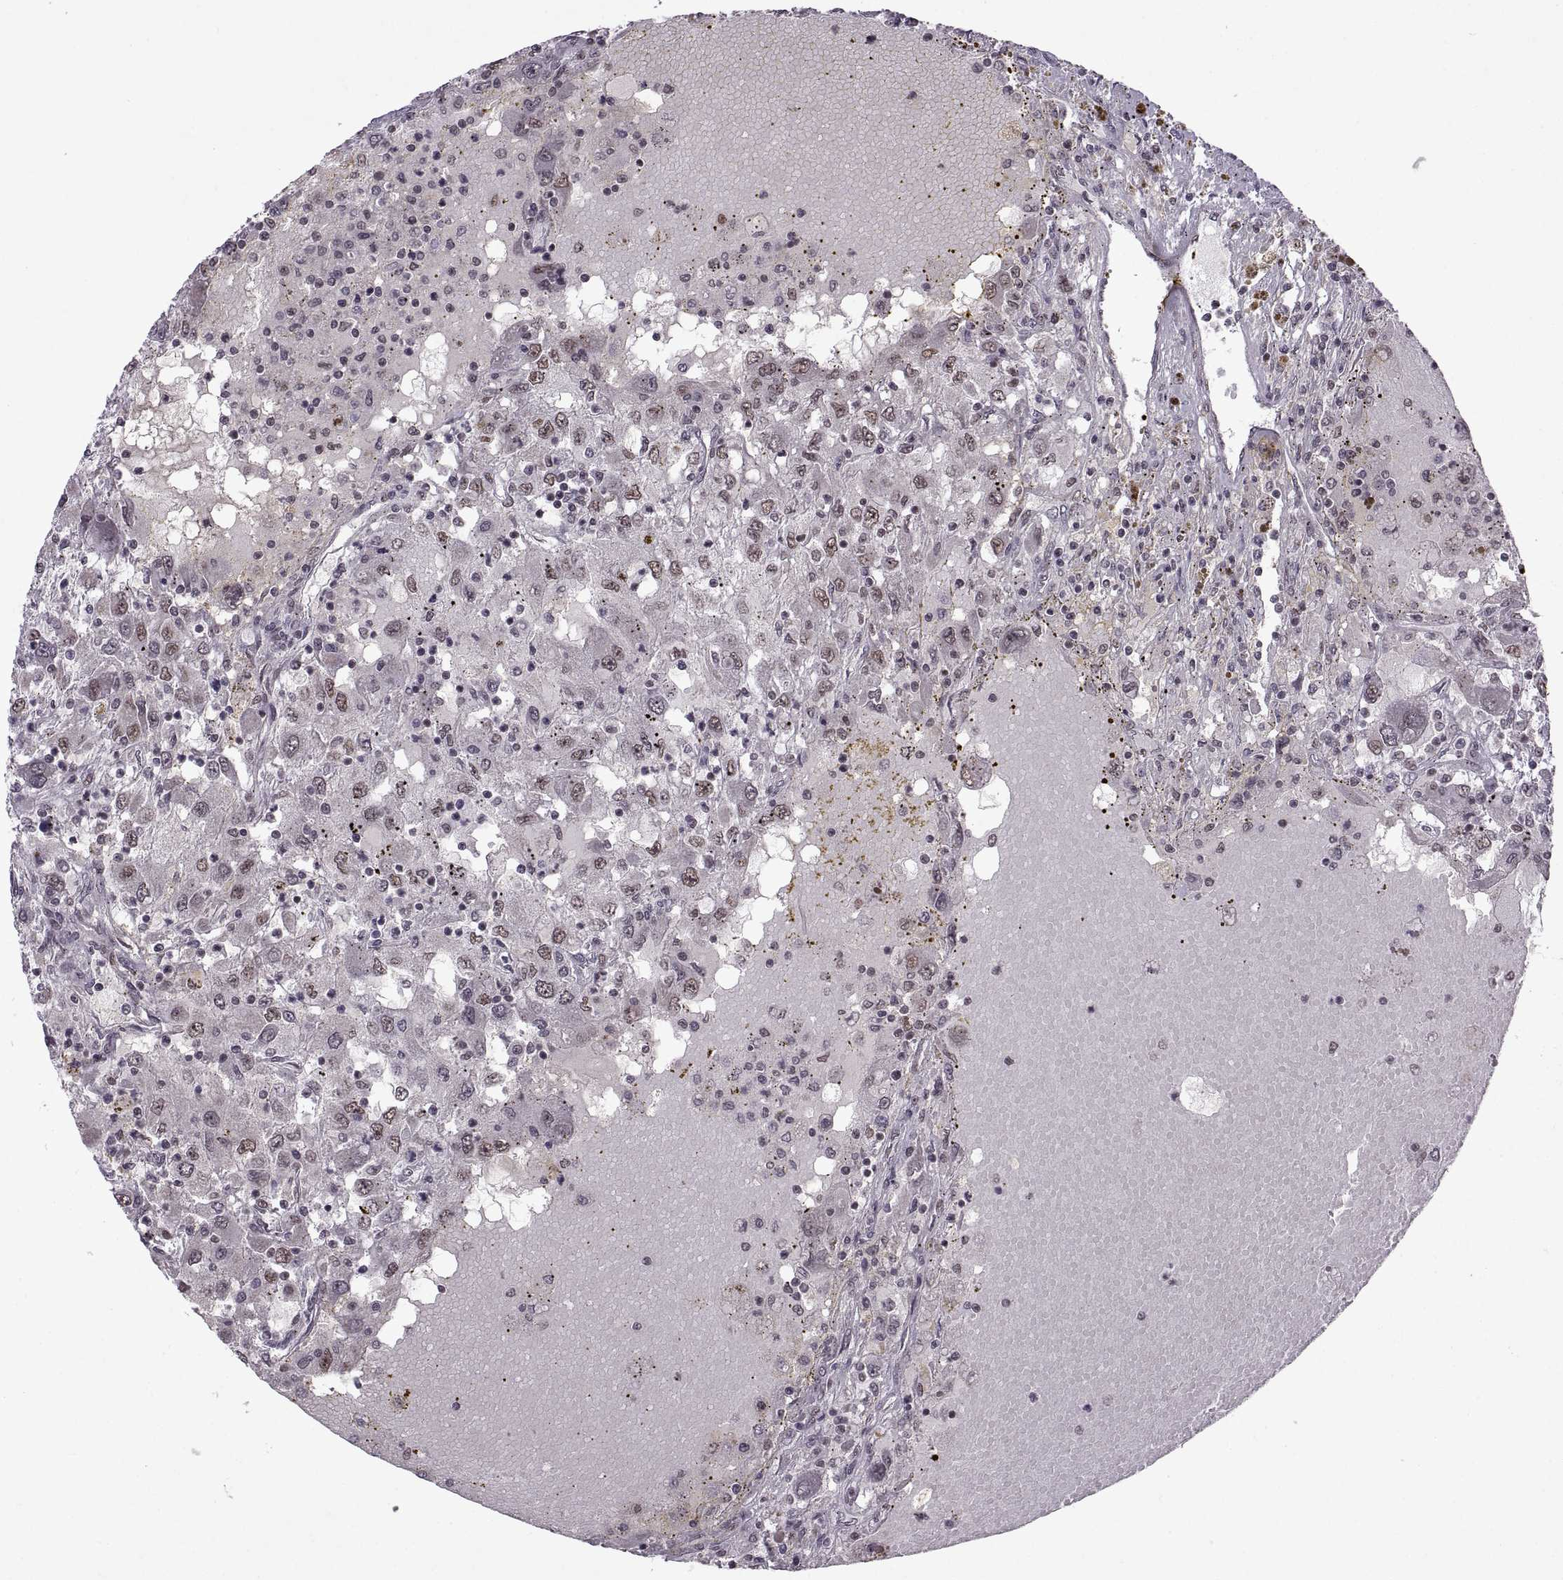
{"staining": {"intensity": "strong", "quantity": "<25%", "location": "nuclear"}, "tissue": "renal cancer", "cell_type": "Tumor cells", "image_type": "cancer", "snomed": [{"axis": "morphology", "description": "Adenocarcinoma, NOS"}, {"axis": "topography", "description": "Kidney"}], "caption": "Immunohistochemistry (IHC) photomicrograph of adenocarcinoma (renal) stained for a protein (brown), which shows medium levels of strong nuclear staining in approximately <25% of tumor cells.", "gene": "MT1E", "patient": {"sex": "female", "age": 67}}